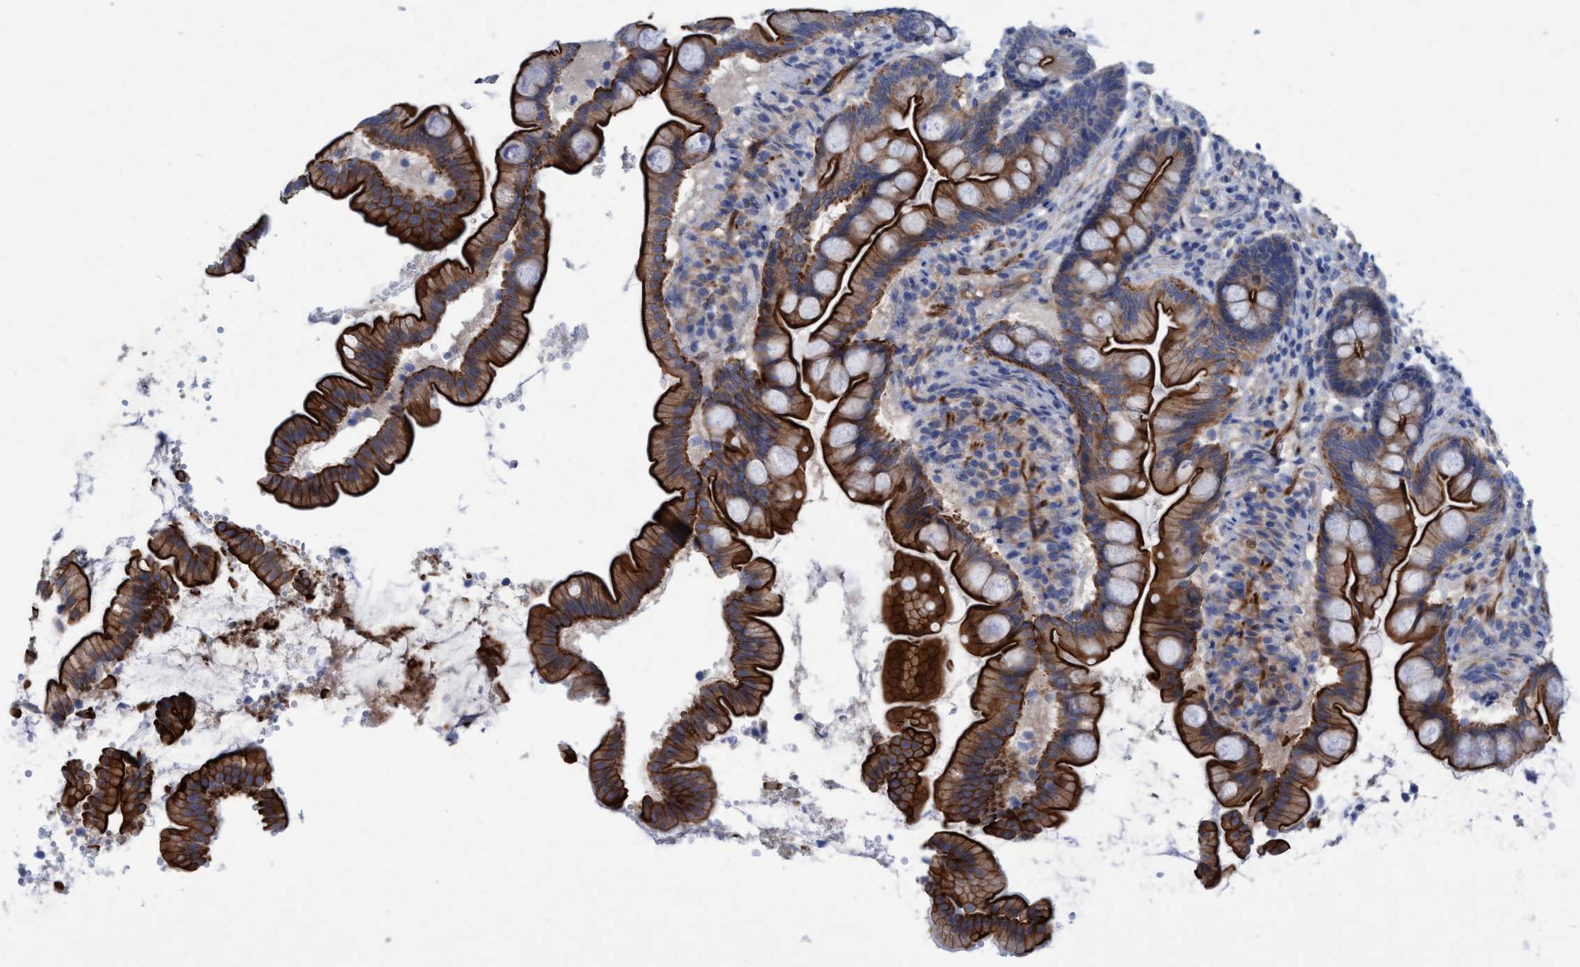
{"staining": {"intensity": "strong", "quantity": "25%-75%", "location": "cytoplasmic/membranous"}, "tissue": "small intestine", "cell_type": "Glandular cells", "image_type": "normal", "snomed": [{"axis": "morphology", "description": "Normal tissue, NOS"}, {"axis": "topography", "description": "Small intestine"}], "caption": "An IHC histopathology image of unremarkable tissue is shown. Protein staining in brown highlights strong cytoplasmic/membranous positivity in small intestine within glandular cells.", "gene": "GULP1", "patient": {"sex": "female", "age": 56}}